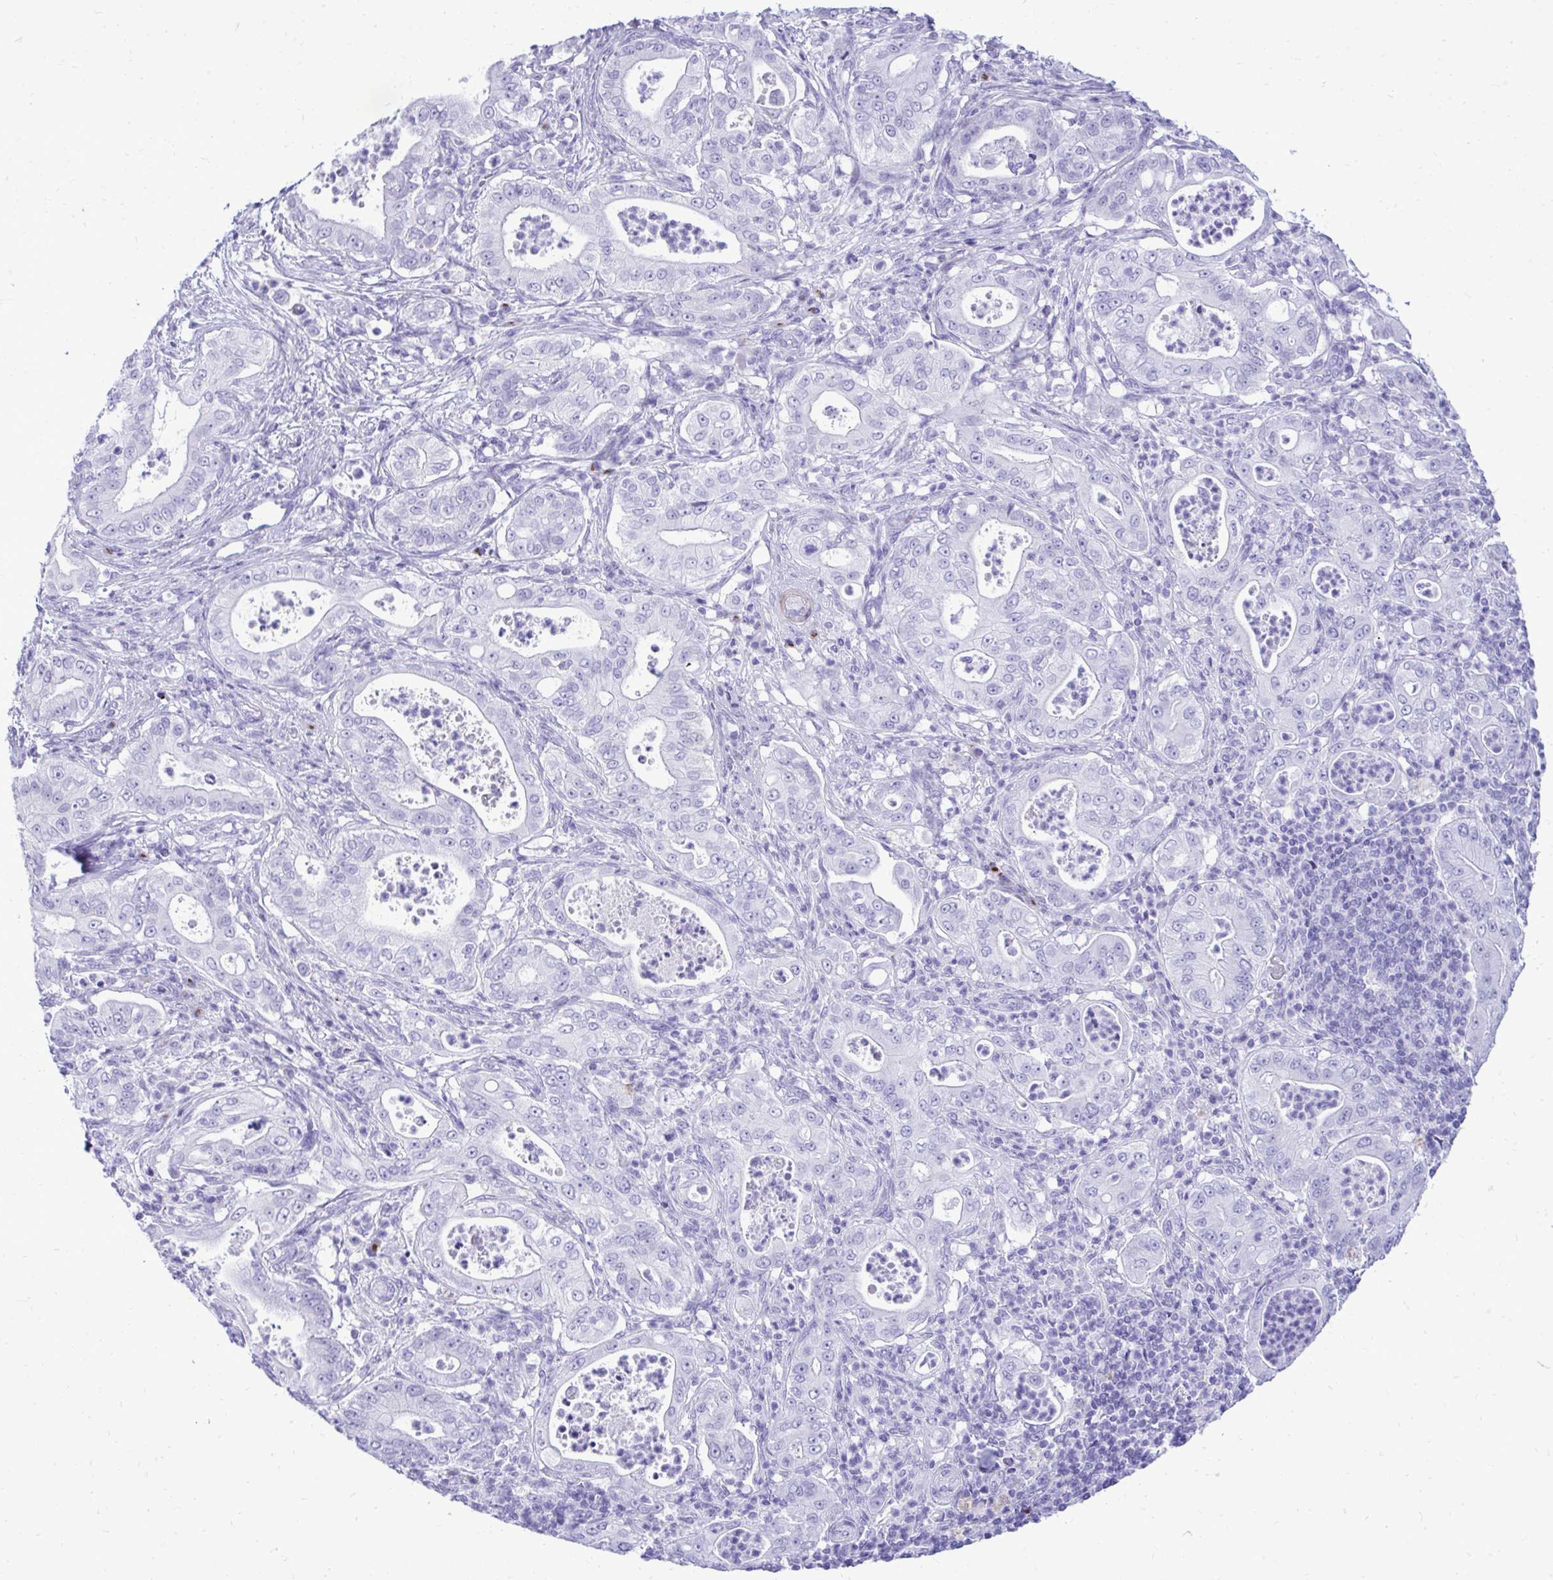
{"staining": {"intensity": "negative", "quantity": "none", "location": "none"}, "tissue": "pancreatic cancer", "cell_type": "Tumor cells", "image_type": "cancer", "snomed": [{"axis": "morphology", "description": "Adenocarcinoma, NOS"}, {"axis": "topography", "description": "Pancreas"}], "caption": "Human pancreatic adenocarcinoma stained for a protein using immunohistochemistry exhibits no positivity in tumor cells.", "gene": "ANKDD1B", "patient": {"sex": "male", "age": 71}}